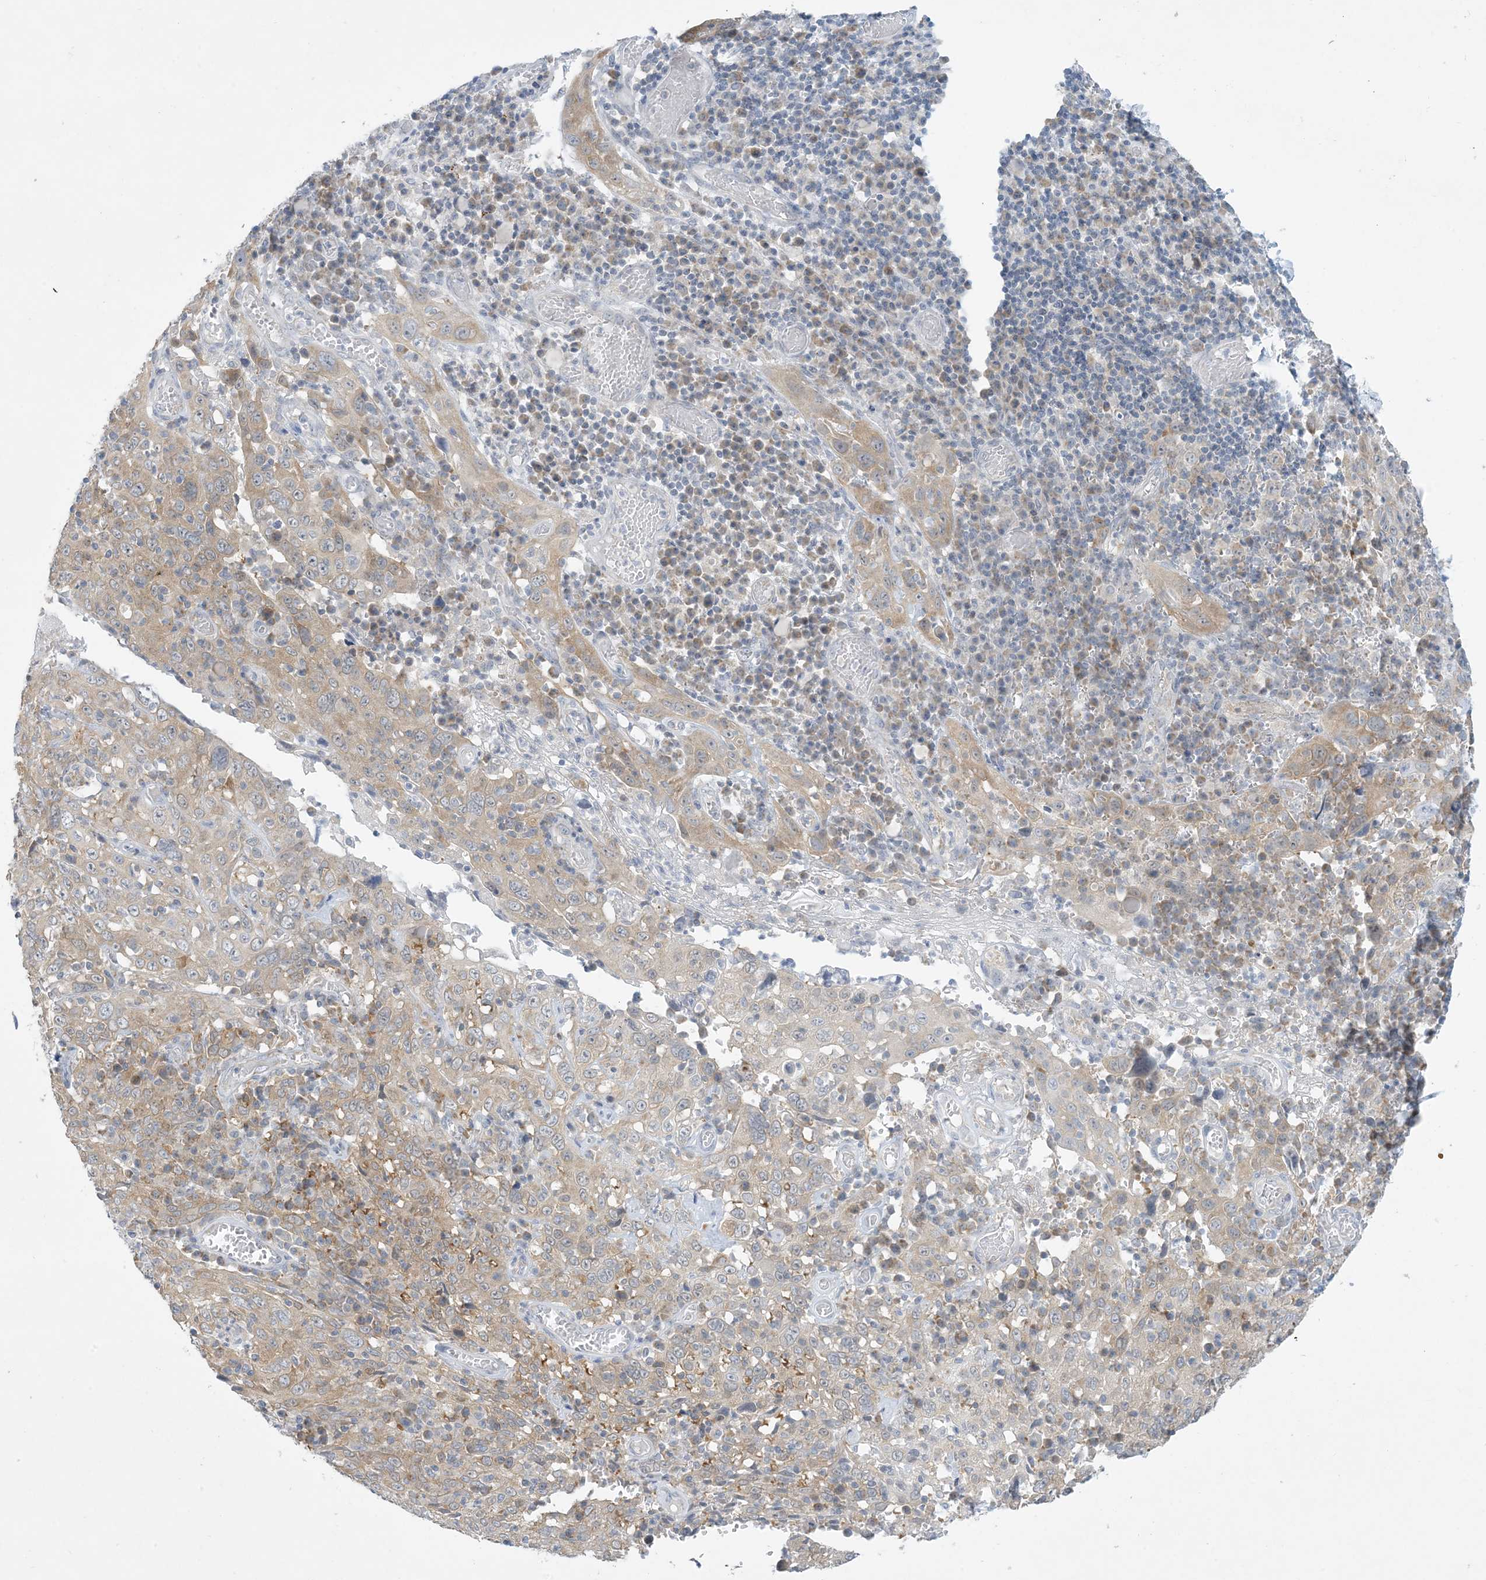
{"staining": {"intensity": "weak", "quantity": ">75%", "location": "cytoplasmic/membranous"}, "tissue": "cervical cancer", "cell_type": "Tumor cells", "image_type": "cancer", "snomed": [{"axis": "morphology", "description": "Squamous cell carcinoma, NOS"}, {"axis": "topography", "description": "Cervix"}], "caption": "Human cervical cancer (squamous cell carcinoma) stained for a protein (brown) displays weak cytoplasmic/membranous positive expression in approximately >75% of tumor cells.", "gene": "MRPS18A", "patient": {"sex": "female", "age": 46}}